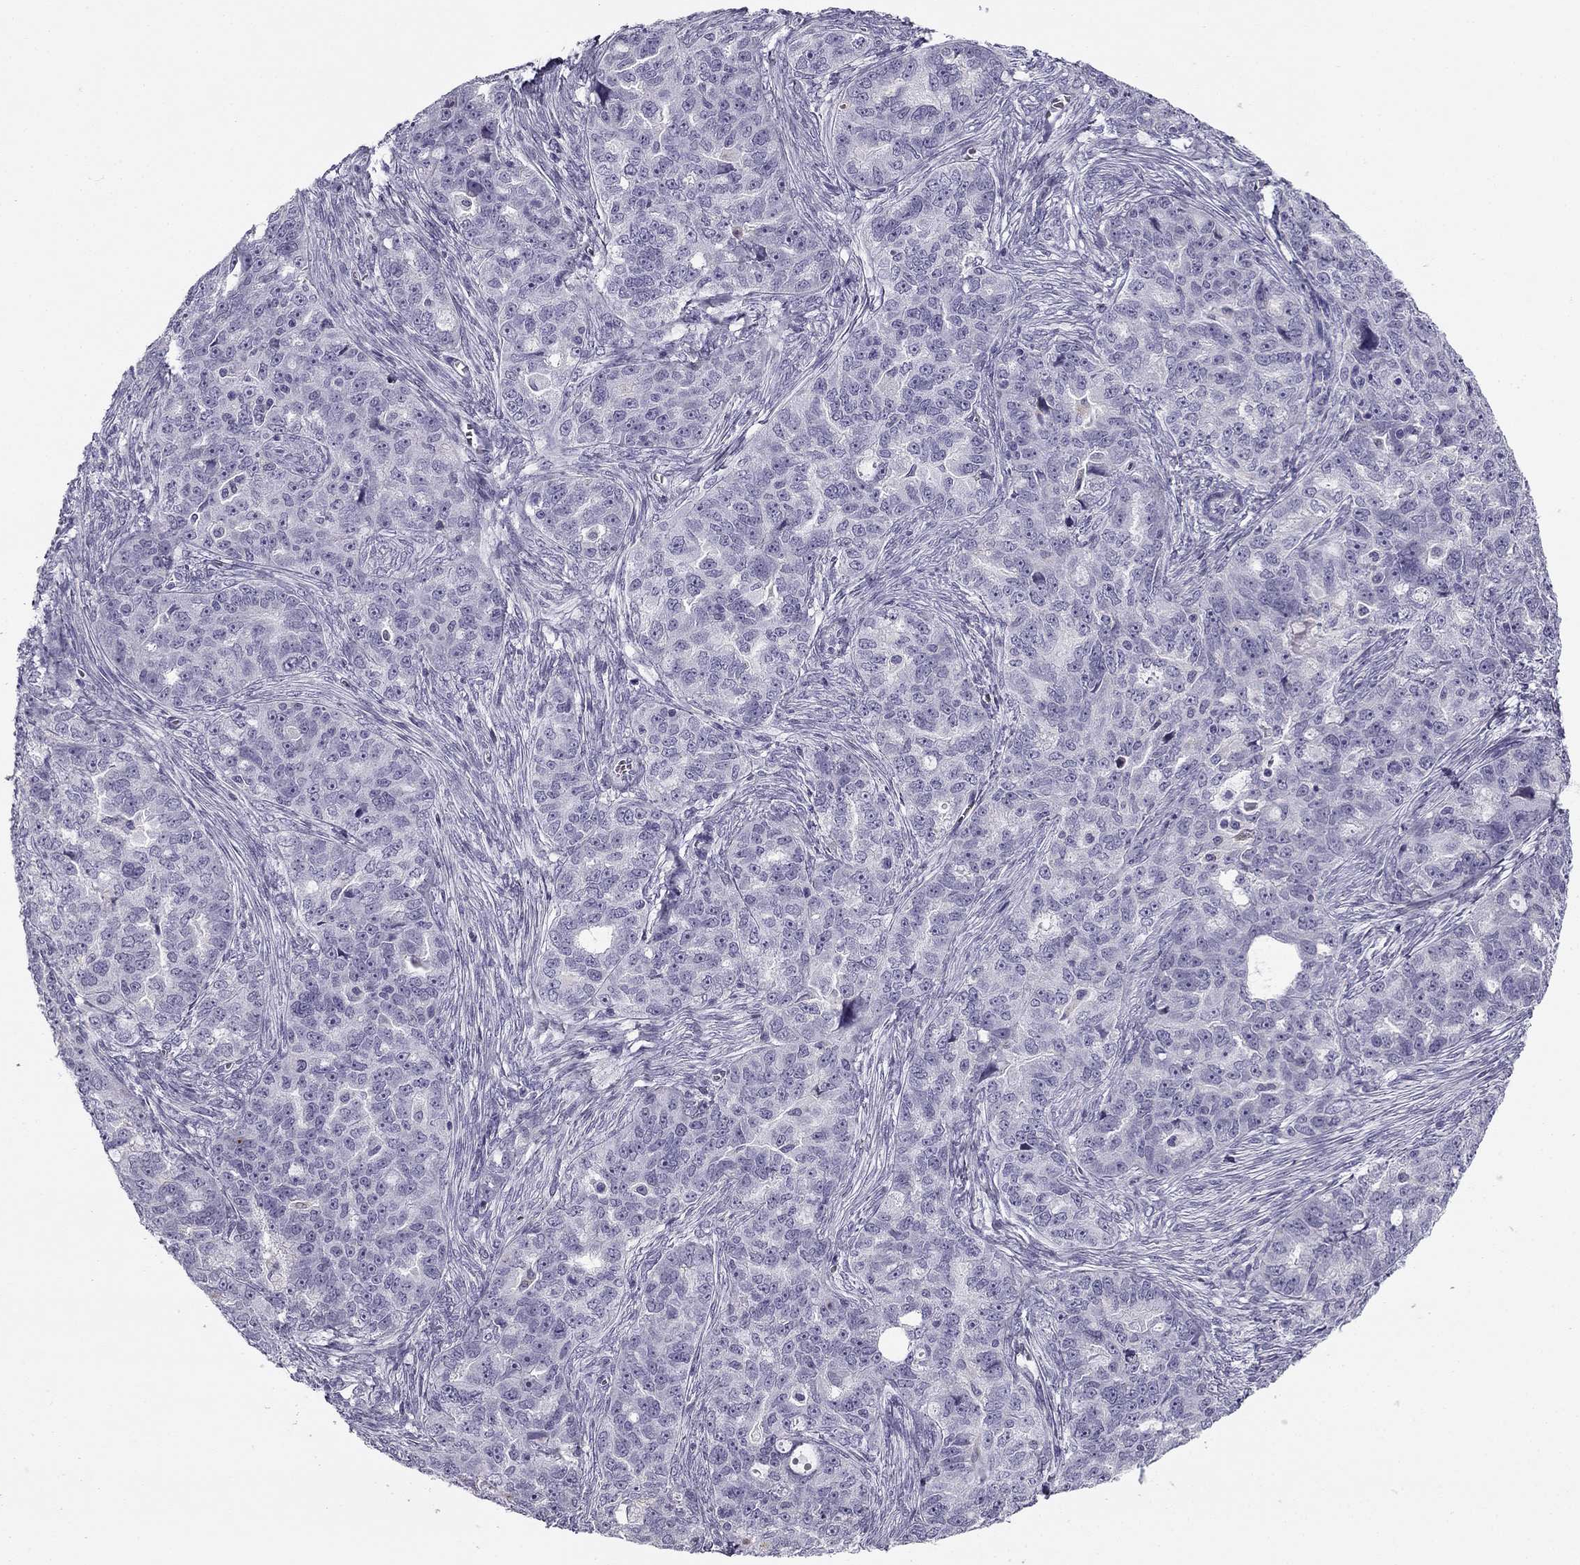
{"staining": {"intensity": "negative", "quantity": "none", "location": "none"}, "tissue": "ovarian cancer", "cell_type": "Tumor cells", "image_type": "cancer", "snomed": [{"axis": "morphology", "description": "Cystadenocarcinoma, serous, NOS"}, {"axis": "topography", "description": "Ovary"}], "caption": "This is an immunohistochemistry (IHC) image of human ovarian serous cystadenocarcinoma. There is no positivity in tumor cells.", "gene": "MC5R", "patient": {"sex": "female", "age": 51}}